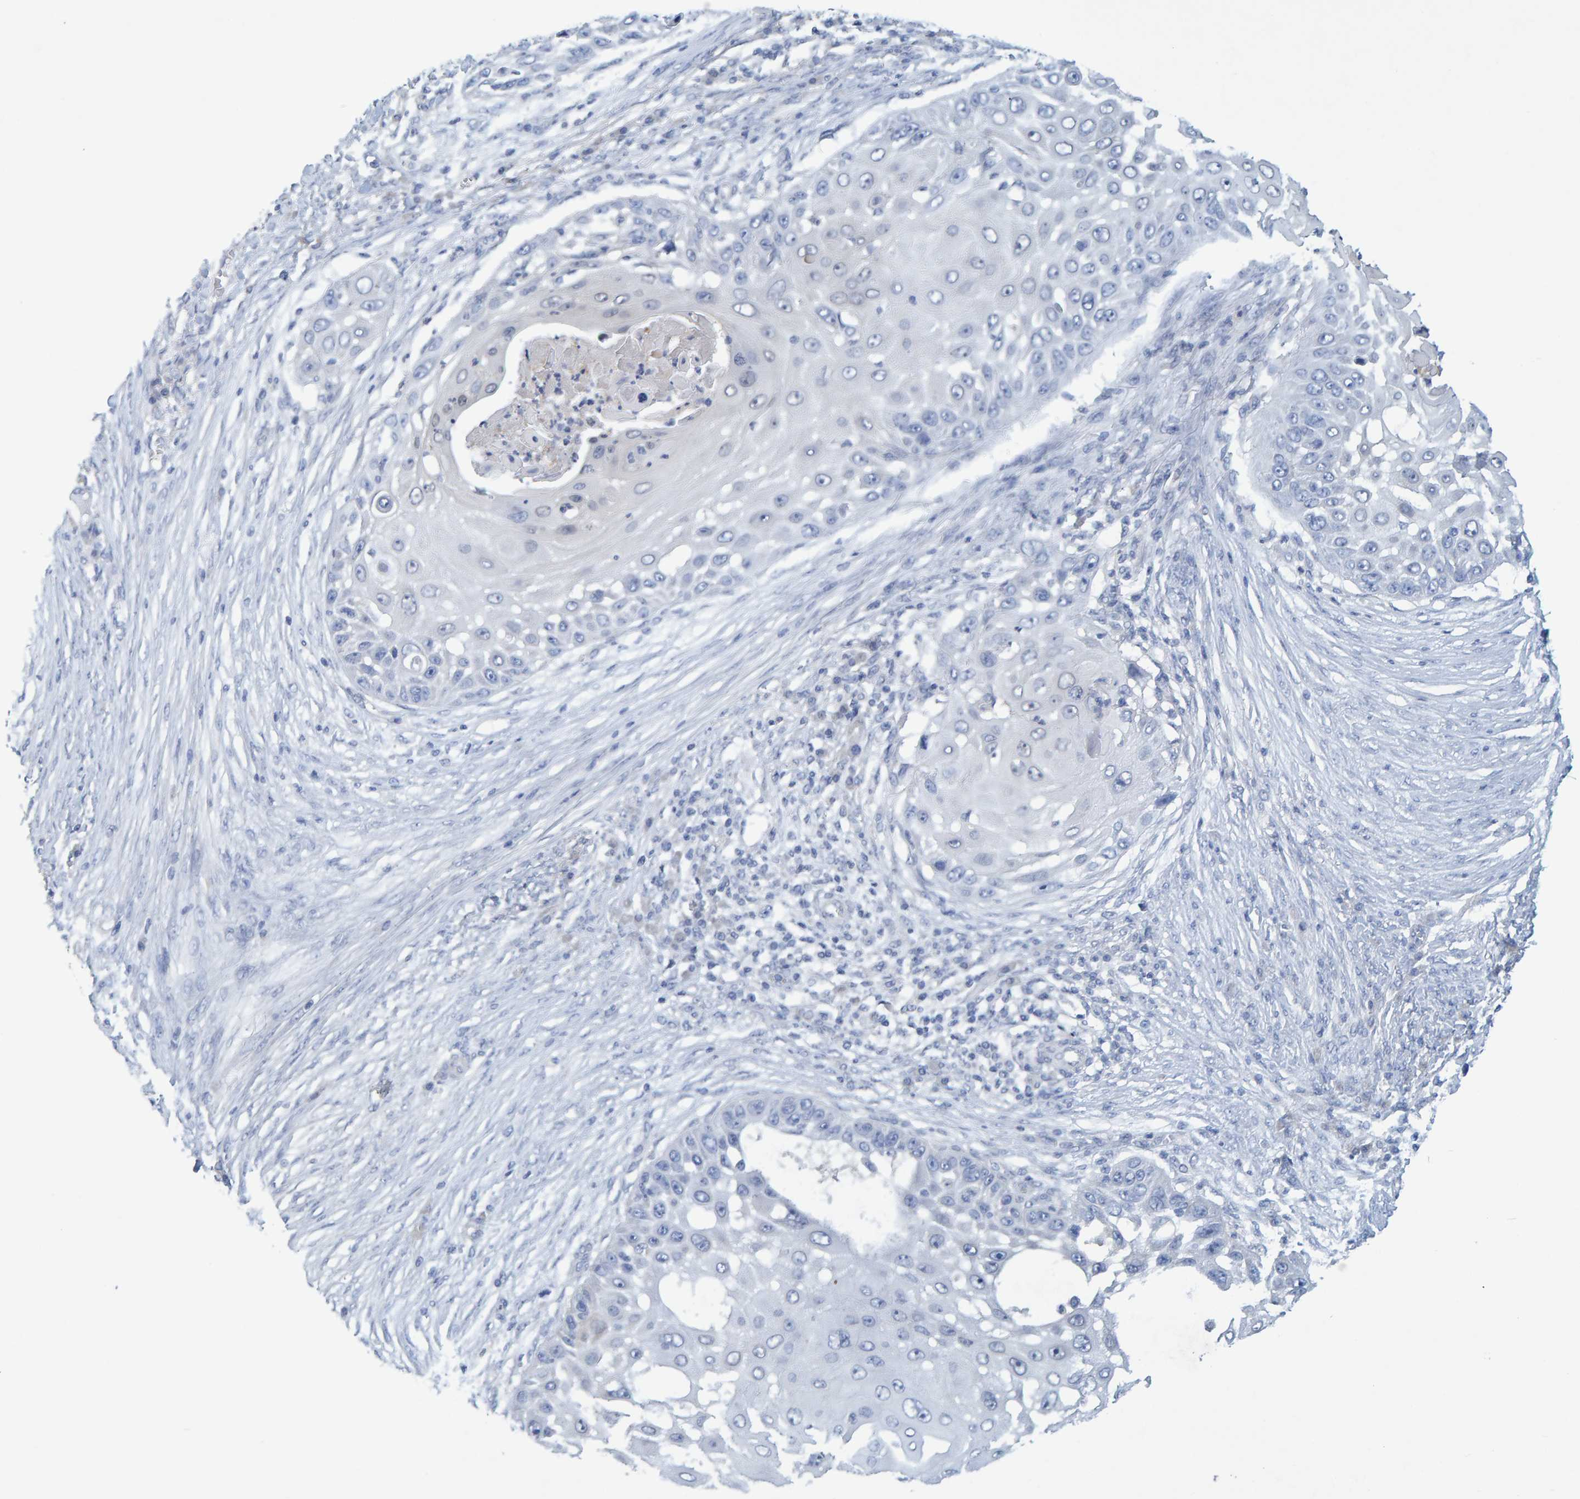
{"staining": {"intensity": "negative", "quantity": "none", "location": "none"}, "tissue": "skin cancer", "cell_type": "Tumor cells", "image_type": "cancer", "snomed": [{"axis": "morphology", "description": "Squamous cell carcinoma, NOS"}, {"axis": "topography", "description": "Skin"}], "caption": "Protein analysis of squamous cell carcinoma (skin) shows no significant expression in tumor cells.", "gene": "ALAD", "patient": {"sex": "female", "age": 44}}